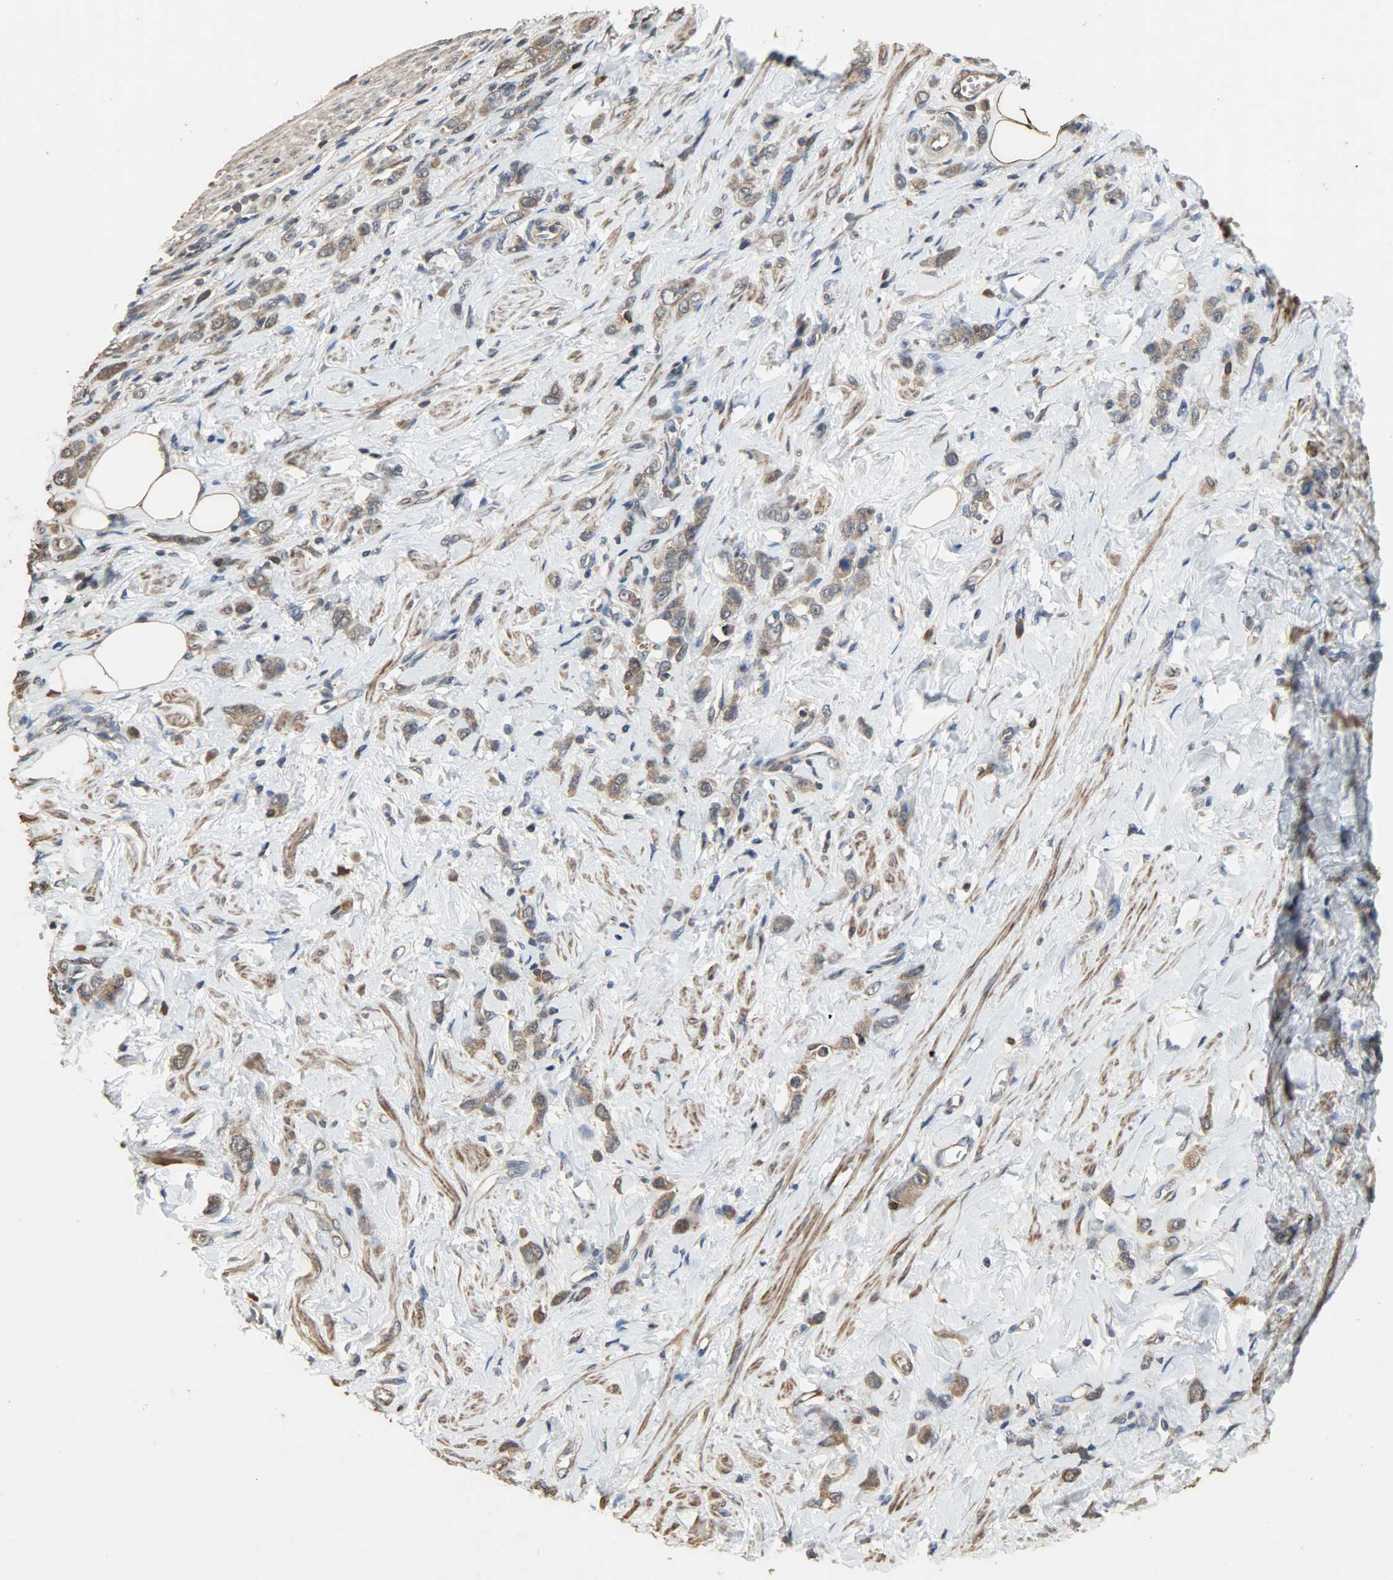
{"staining": {"intensity": "moderate", "quantity": ">75%", "location": "cytoplasmic/membranous"}, "tissue": "stomach cancer", "cell_type": "Tumor cells", "image_type": "cancer", "snomed": [{"axis": "morphology", "description": "Adenocarcinoma, NOS"}, {"axis": "topography", "description": "Stomach"}], "caption": "This is an image of immunohistochemistry (IHC) staining of stomach cancer, which shows moderate staining in the cytoplasmic/membranous of tumor cells.", "gene": "CDKN2C", "patient": {"sex": "male", "age": 82}}